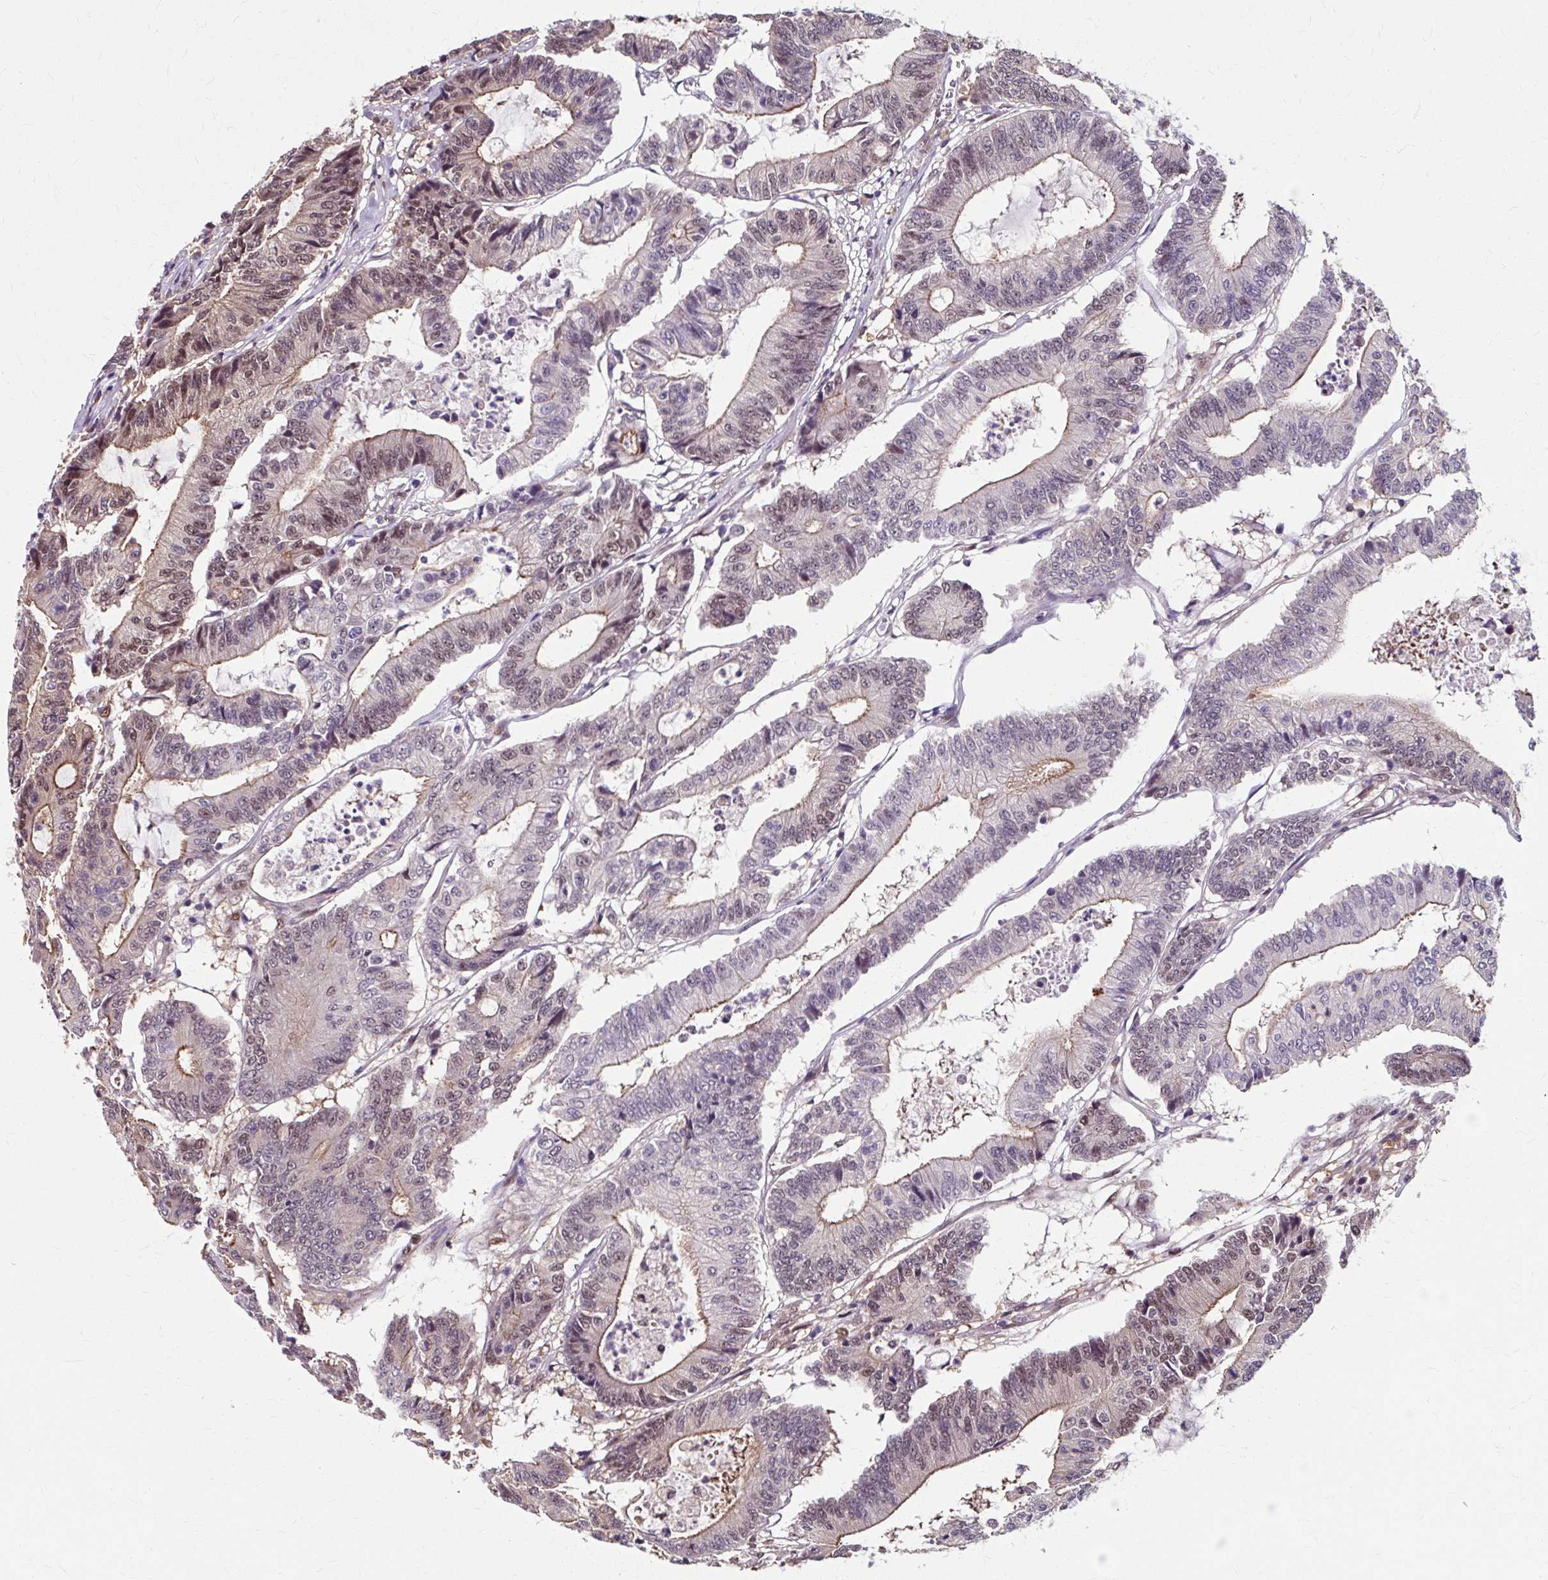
{"staining": {"intensity": "moderate", "quantity": "25%-75%", "location": "cytoplasmic/membranous,nuclear"}, "tissue": "colorectal cancer", "cell_type": "Tumor cells", "image_type": "cancer", "snomed": [{"axis": "morphology", "description": "Adenocarcinoma, NOS"}, {"axis": "topography", "description": "Colon"}], "caption": "Colorectal cancer tissue exhibits moderate cytoplasmic/membranous and nuclear staining in approximately 25%-75% of tumor cells, visualized by immunohistochemistry.", "gene": "ZNF555", "patient": {"sex": "female", "age": 84}}